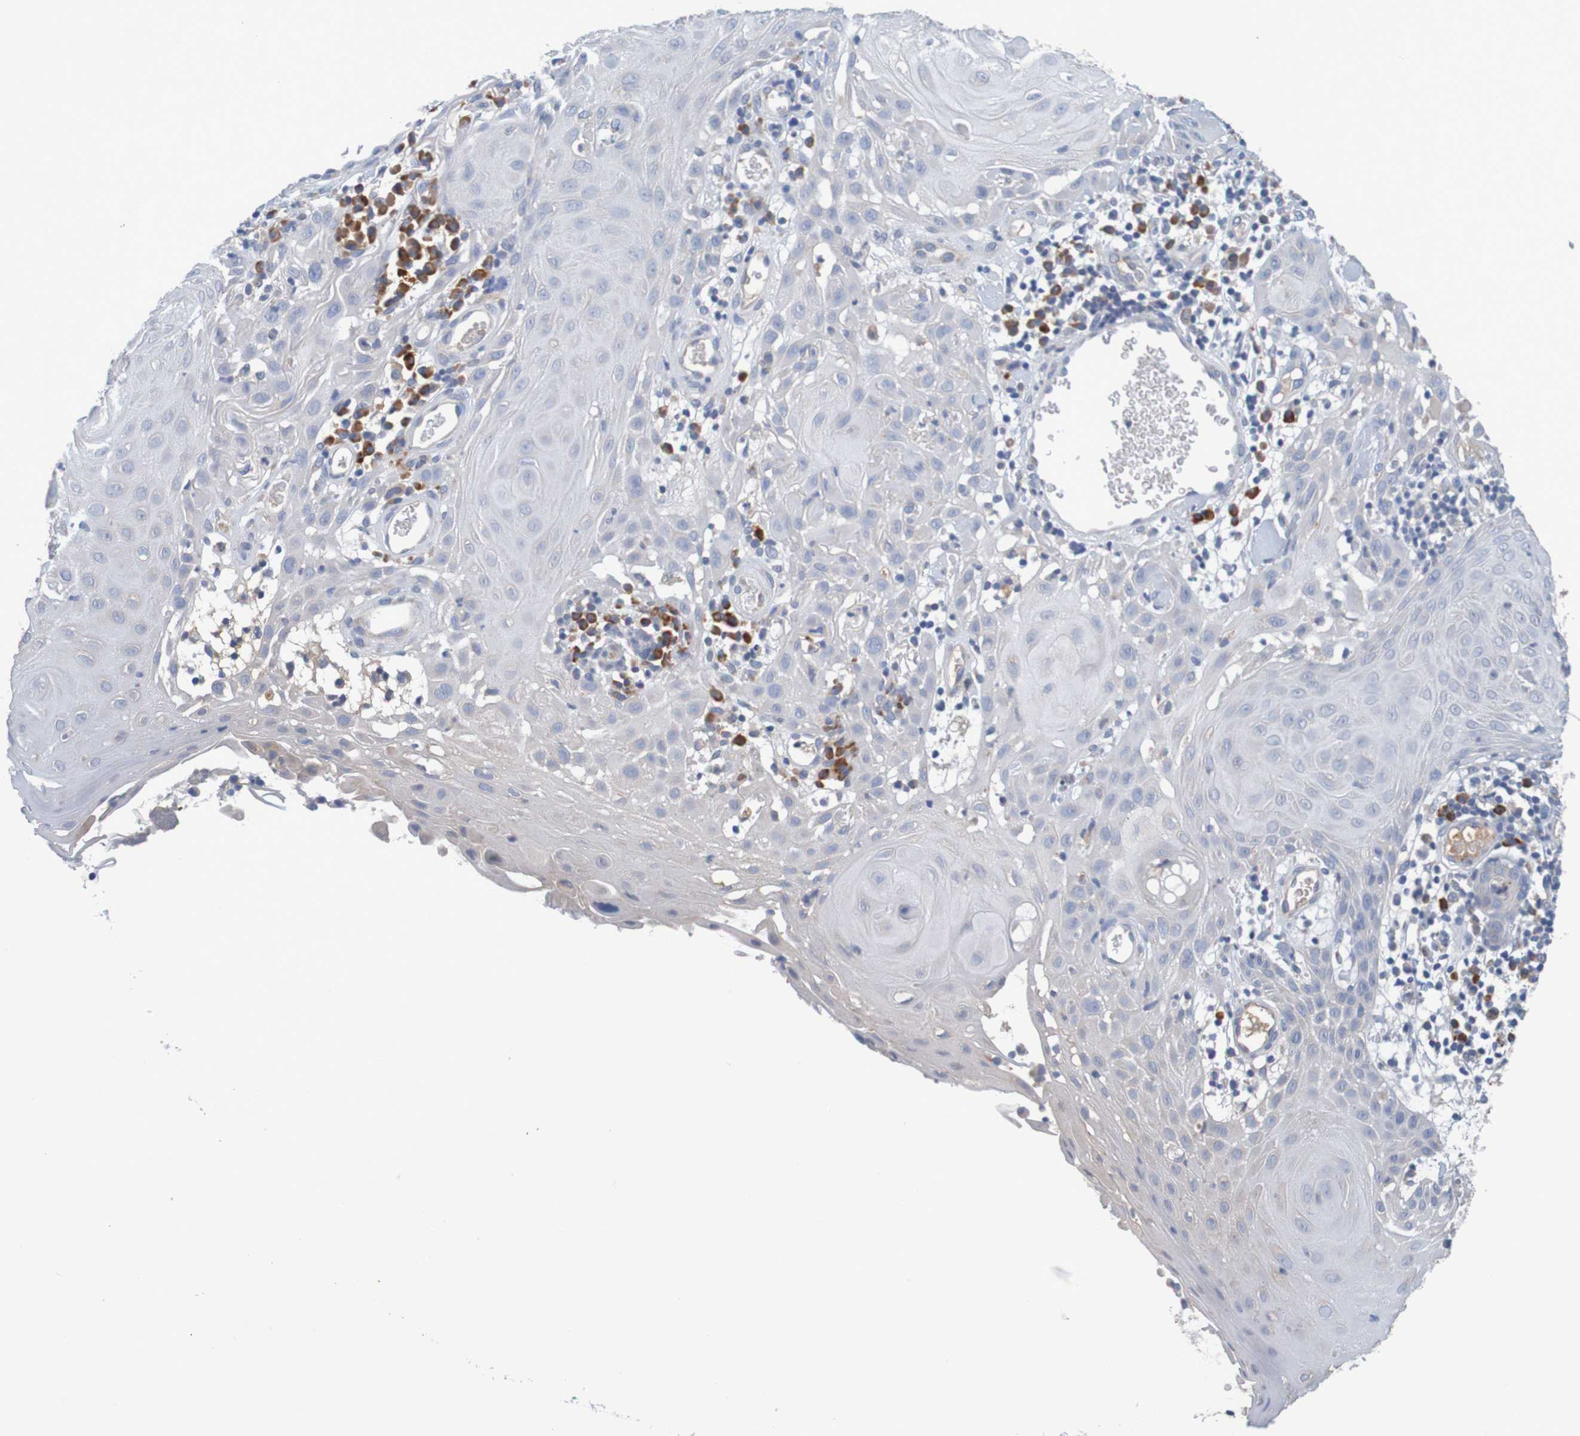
{"staining": {"intensity": "negative", "quantity": "none", "location": "none"}, "tissue": "skin cancer", "cell_type": "Tumor cells", "image_type": "cancer", "snomed": [{"axis": "morphology", "description": "Squamous cell carcinoma, NOS"}, {"axis": "topography", "description": "Skin"}], "caption": "This is an immunohistochemistry image of squamous cell carcinoma (skin). There is no staining in tumor cells.", "gene": "LTA", "patient": {"sex": "male", "age": 24}}